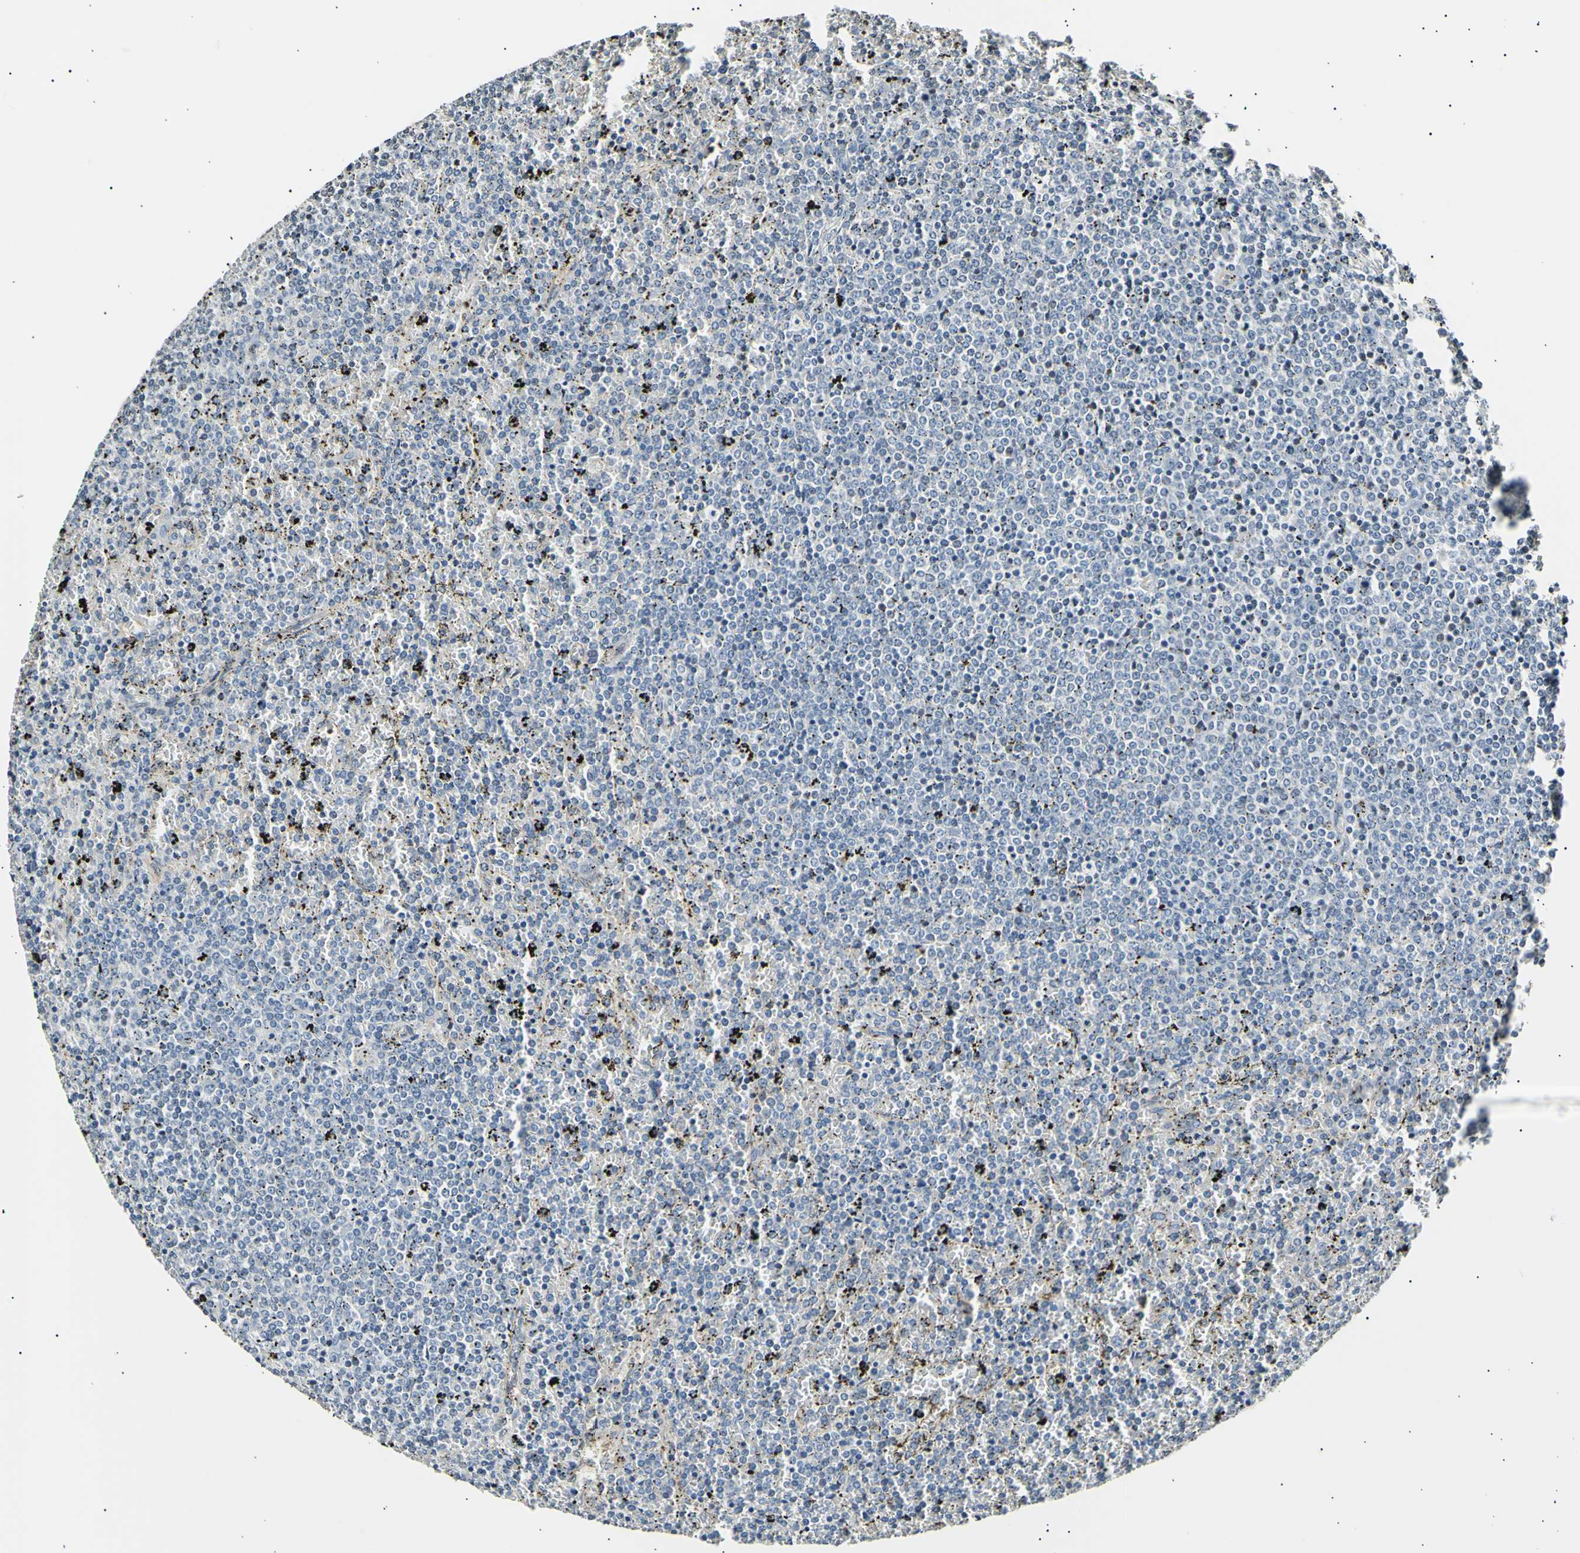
{"staining": {"intensity": "negative", "quantity": "none", "location": "none"}, "tissue": "lymphoma", "cell_type": "Tumor cells", "image_type": "cancer", "snomed": [{"axis": "morphology", "description": "Malignant lymphoma, non-Hodgkin's type, Low grade"}, {"axis": "topography", "description": "Spleen"}], "caption": "High magnification brightfield microscopy of lymphoma stained with DAB (brown) and counterstained with hematoxylin (blue): tumor cells show no significant expression.", "gene": "AK1", "patient": {"sex": "female", "age": 77}}